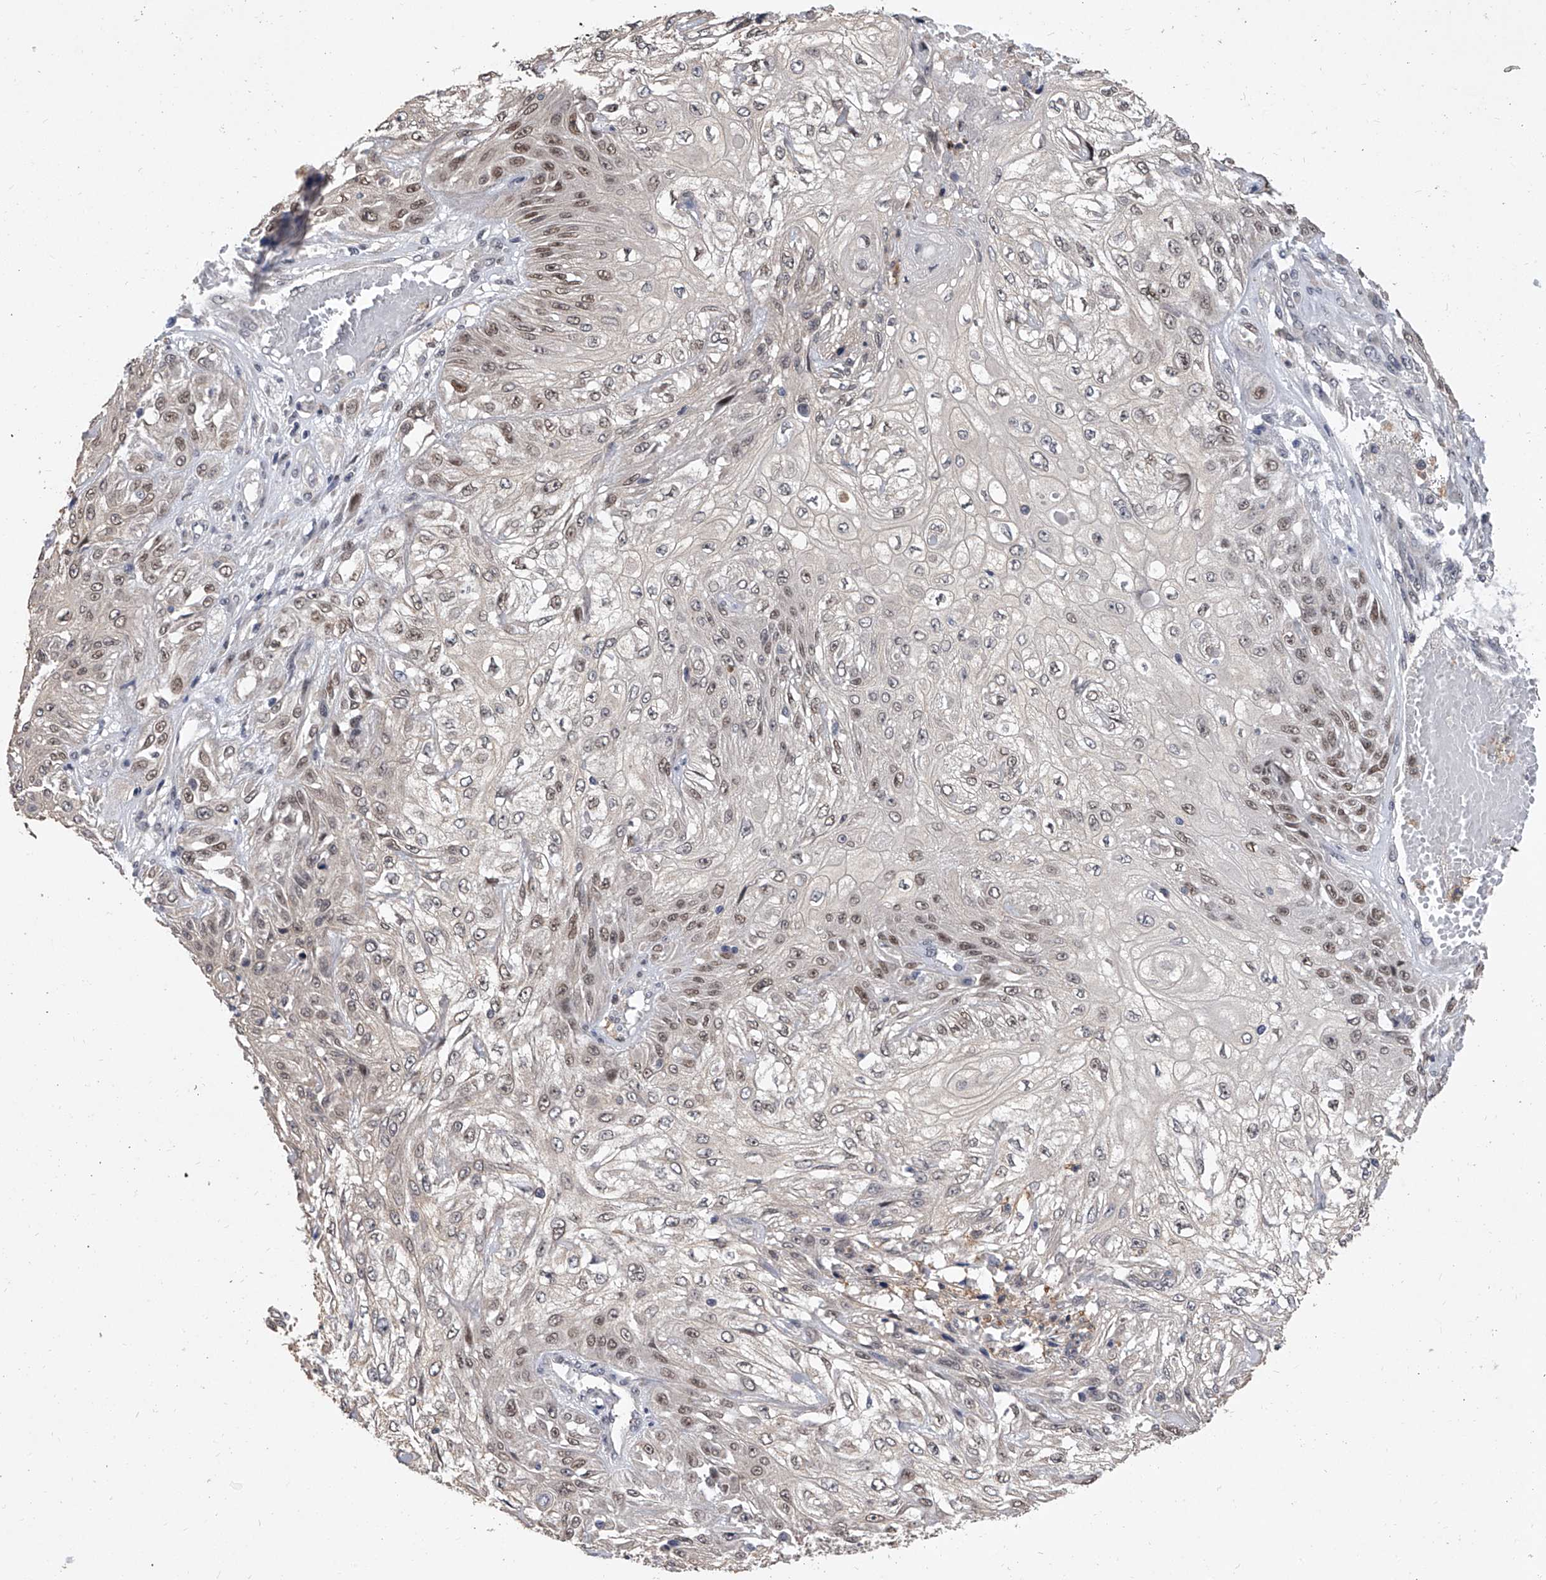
{"staining": {"intensity": "moderate", "quantity": "25%-75%", "location": "nuclear"}, "tissue": "skin cancer", "cell_type": "Tumor cells", "image_type": "cancer", "snomed": [{"axis": "morphology", "description": "Squamous cell carcinoma, NOS"}, {"axis": "morphology", "description": "Squamous cell carcinoma, metastatic, NOS"}, {"axis": "topography", "description": "Skin"}, {"axis": "topography", "description": "Lymph node"}], "caption": "A medium amount of moderate nuclear expression is seen in approximately 25%-75% of tumor cells in skin cancer tissue. (brown staining indicates protein expression, while blue staining denotes nuclei).", "gene": "BHLHE23", "patient": {"sex": "male", "age": 75}}